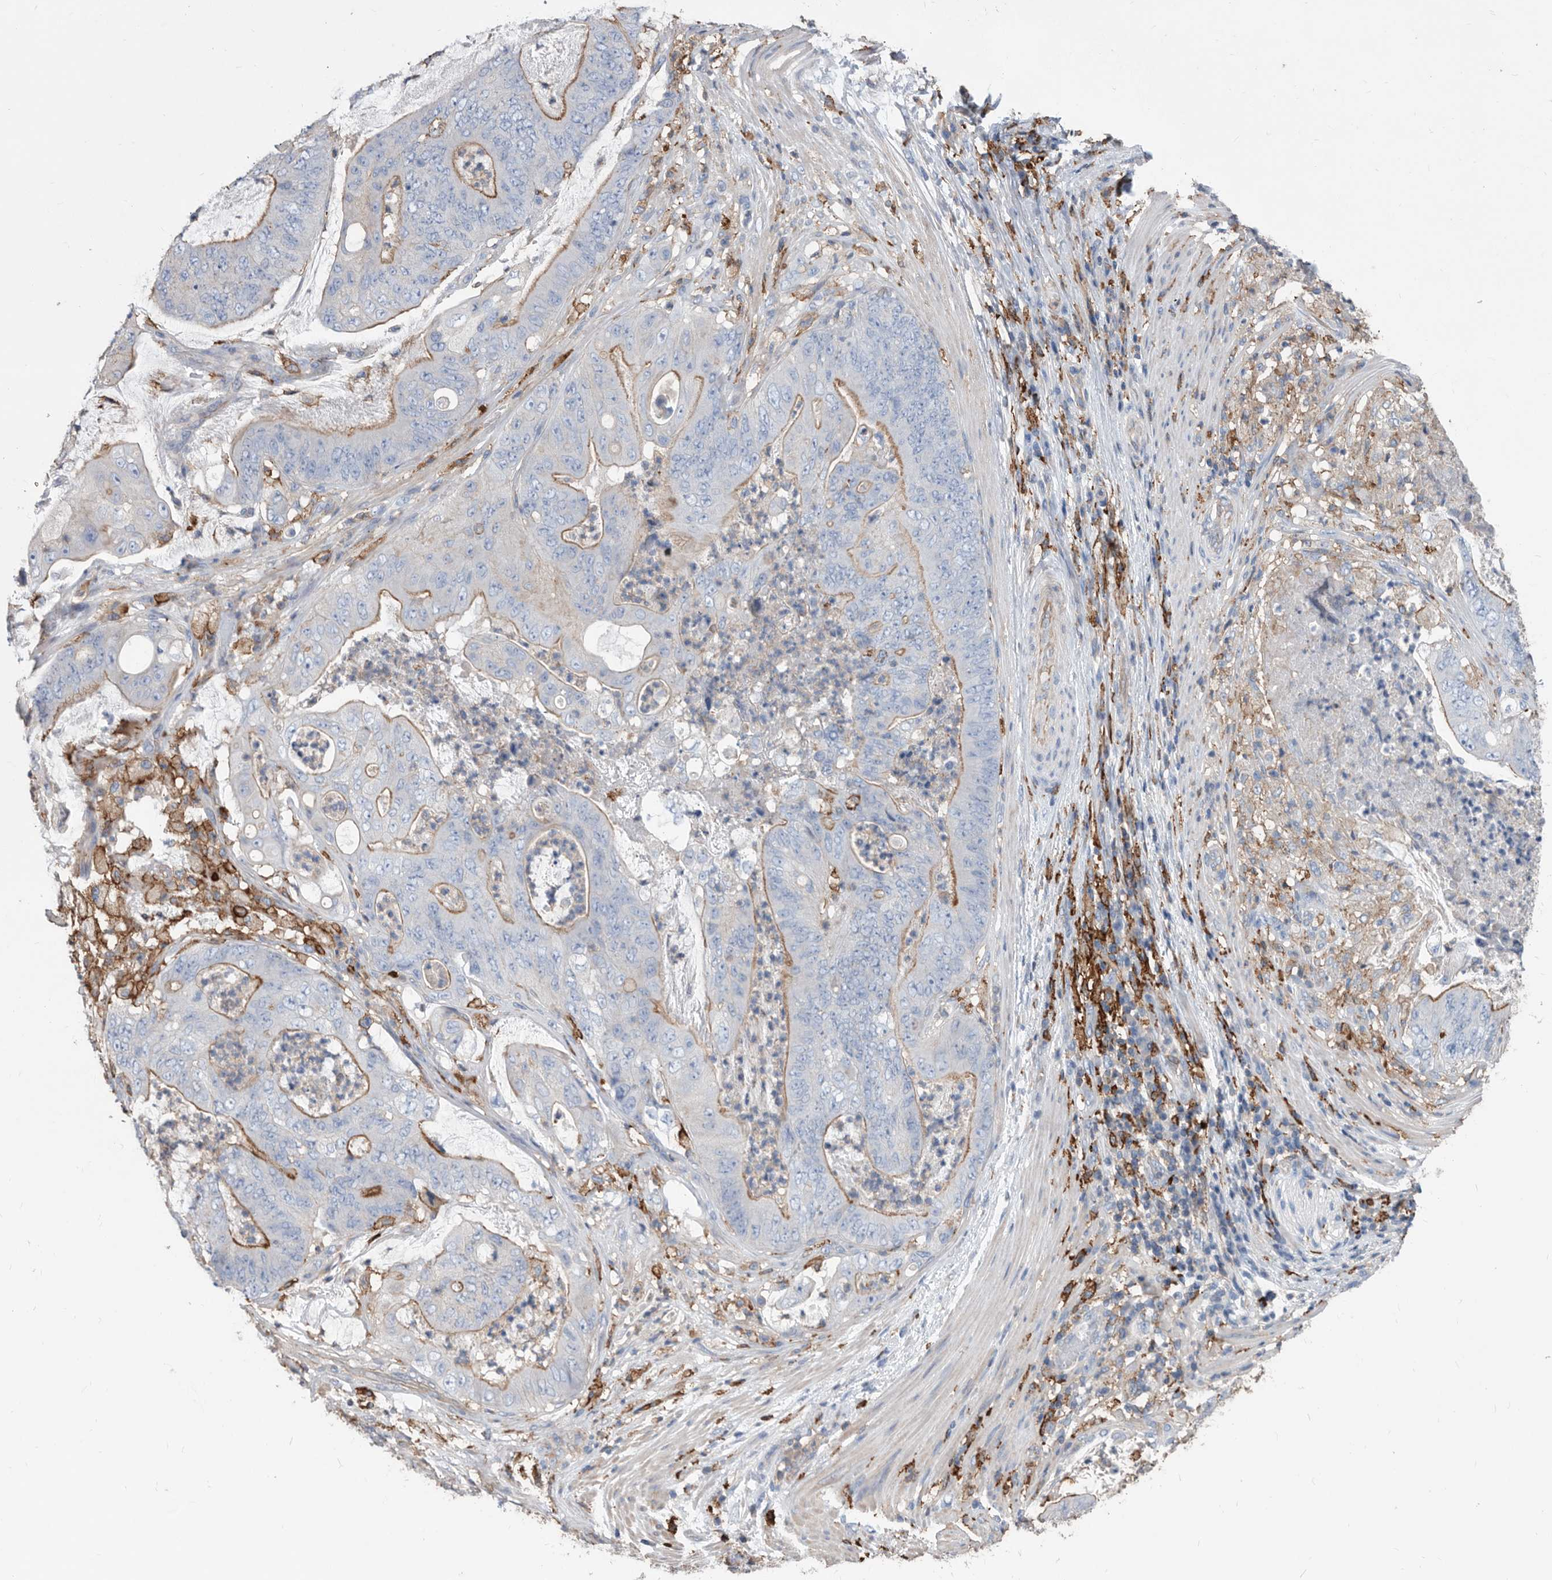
{"staining": {"intensity": "moderate", "quantity": "<25%", "location": "cytoplasmic/membranous"}, "tissue": "stomach cancer", "cell_type": "Tumor cells", "image_type": "cancer", "snomed": [{"axis": "morphology", "description": "Adenocarcinoma, NOS"}, {"axis": "topography", "description": "Stomach"}], "caption": "Immunohistochemistry histopathology image of stomach cancer stained for a protein (brown), which demonstrates low levels of moderate cytoplasmic/membranous positivity in approximately <25% of tumor cells.", "gene": "MS4A4A", "patient": {"sex": "female", "age": 73}}